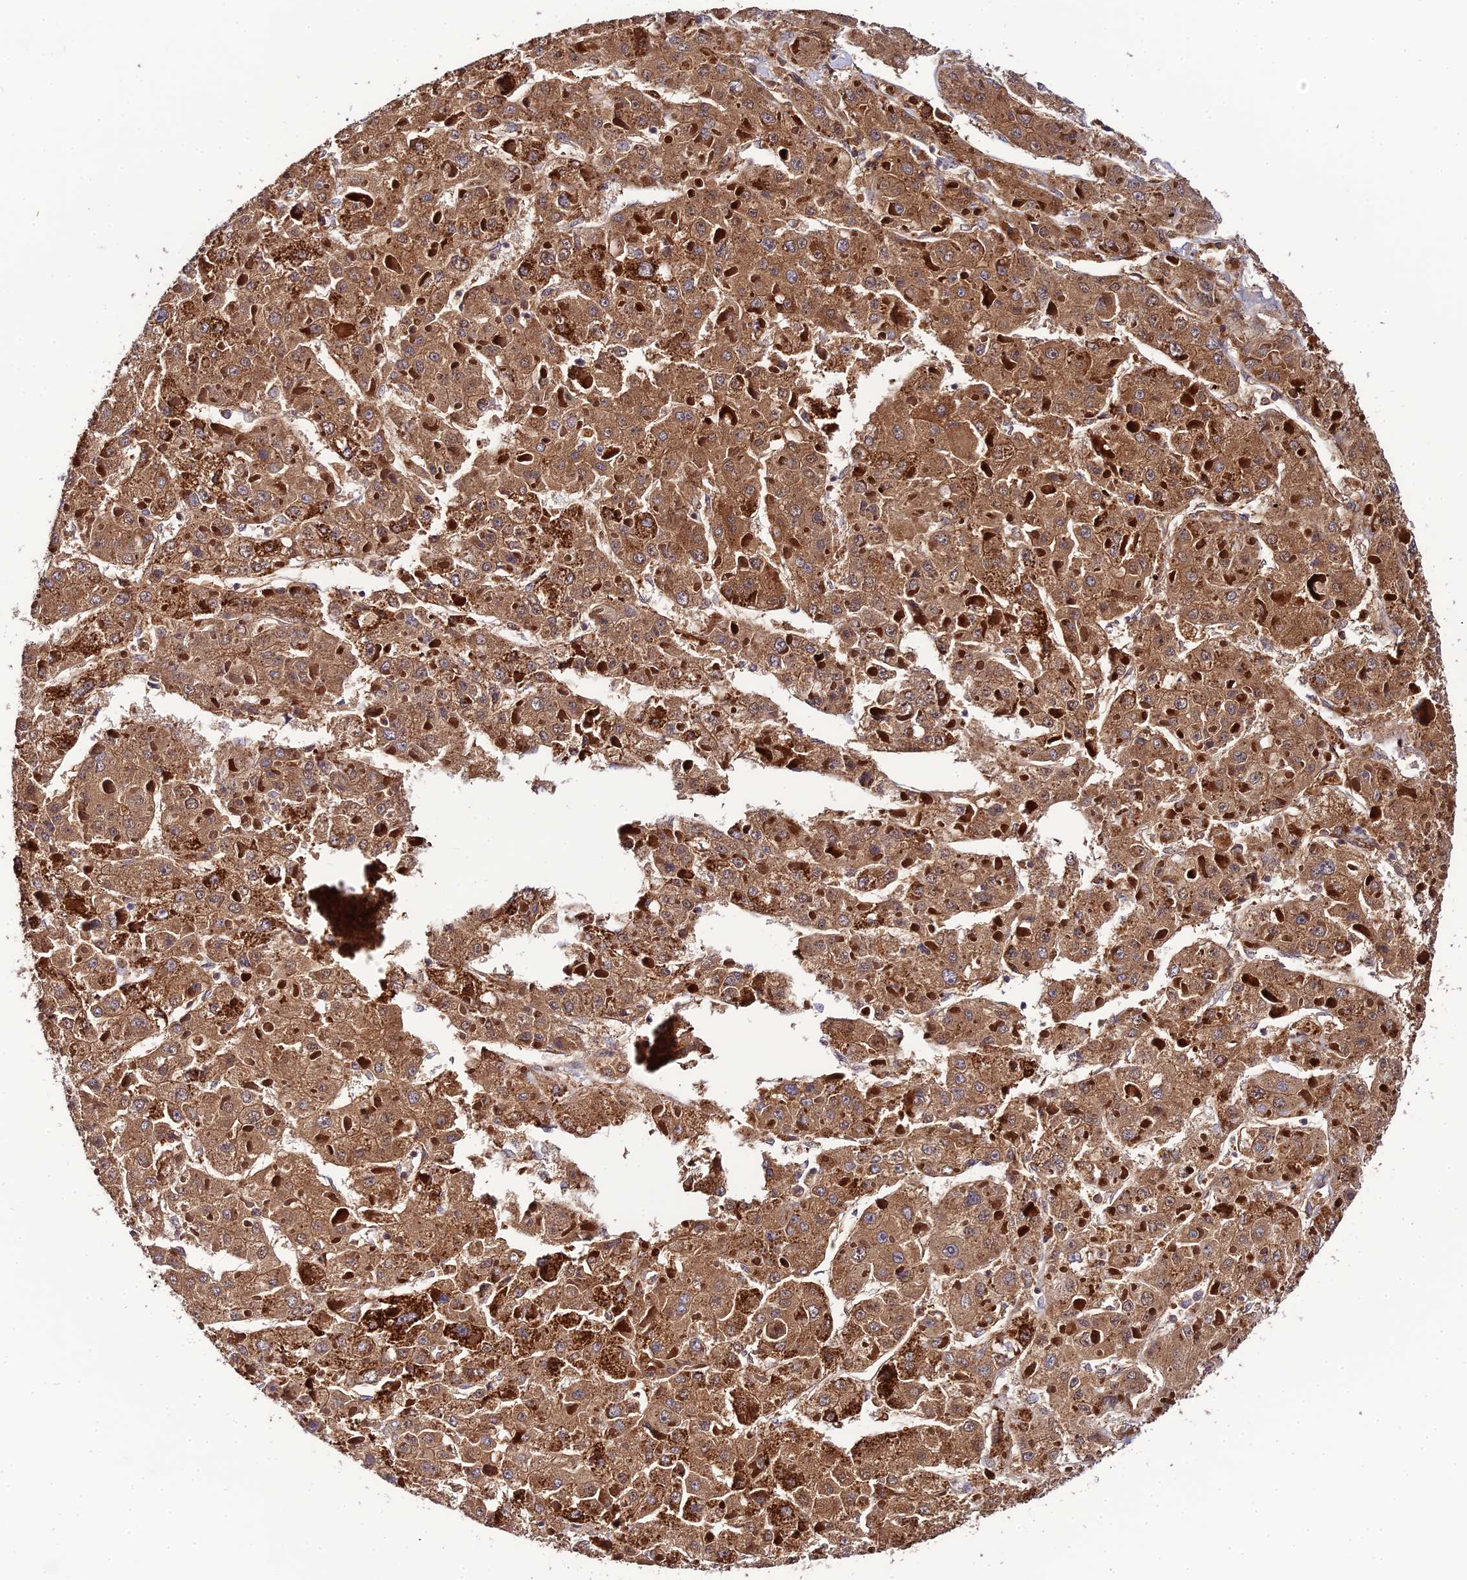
{"staining": {"intensity": "strong", "quantity": ">75%", "location": "cytoplasmic/membranous"}, "tissue": "liver cancer", "cell_type": "Tumor cells", "image_type": "cancer", "snomed": [{"axis": "morphology", "description": "Carcinoma, Hepatocellular, NOS"}, {"axis": "topography", "description": "Liver"}], "caption": "Immunohistochemical staining of liver hepatocellular carcinoma exhibits strong cytoplasmic/membranous protein expression in approximately >75% of tumor cells.", "gene": "LSM5", "patient": {"sex": "female", "age": 73}}